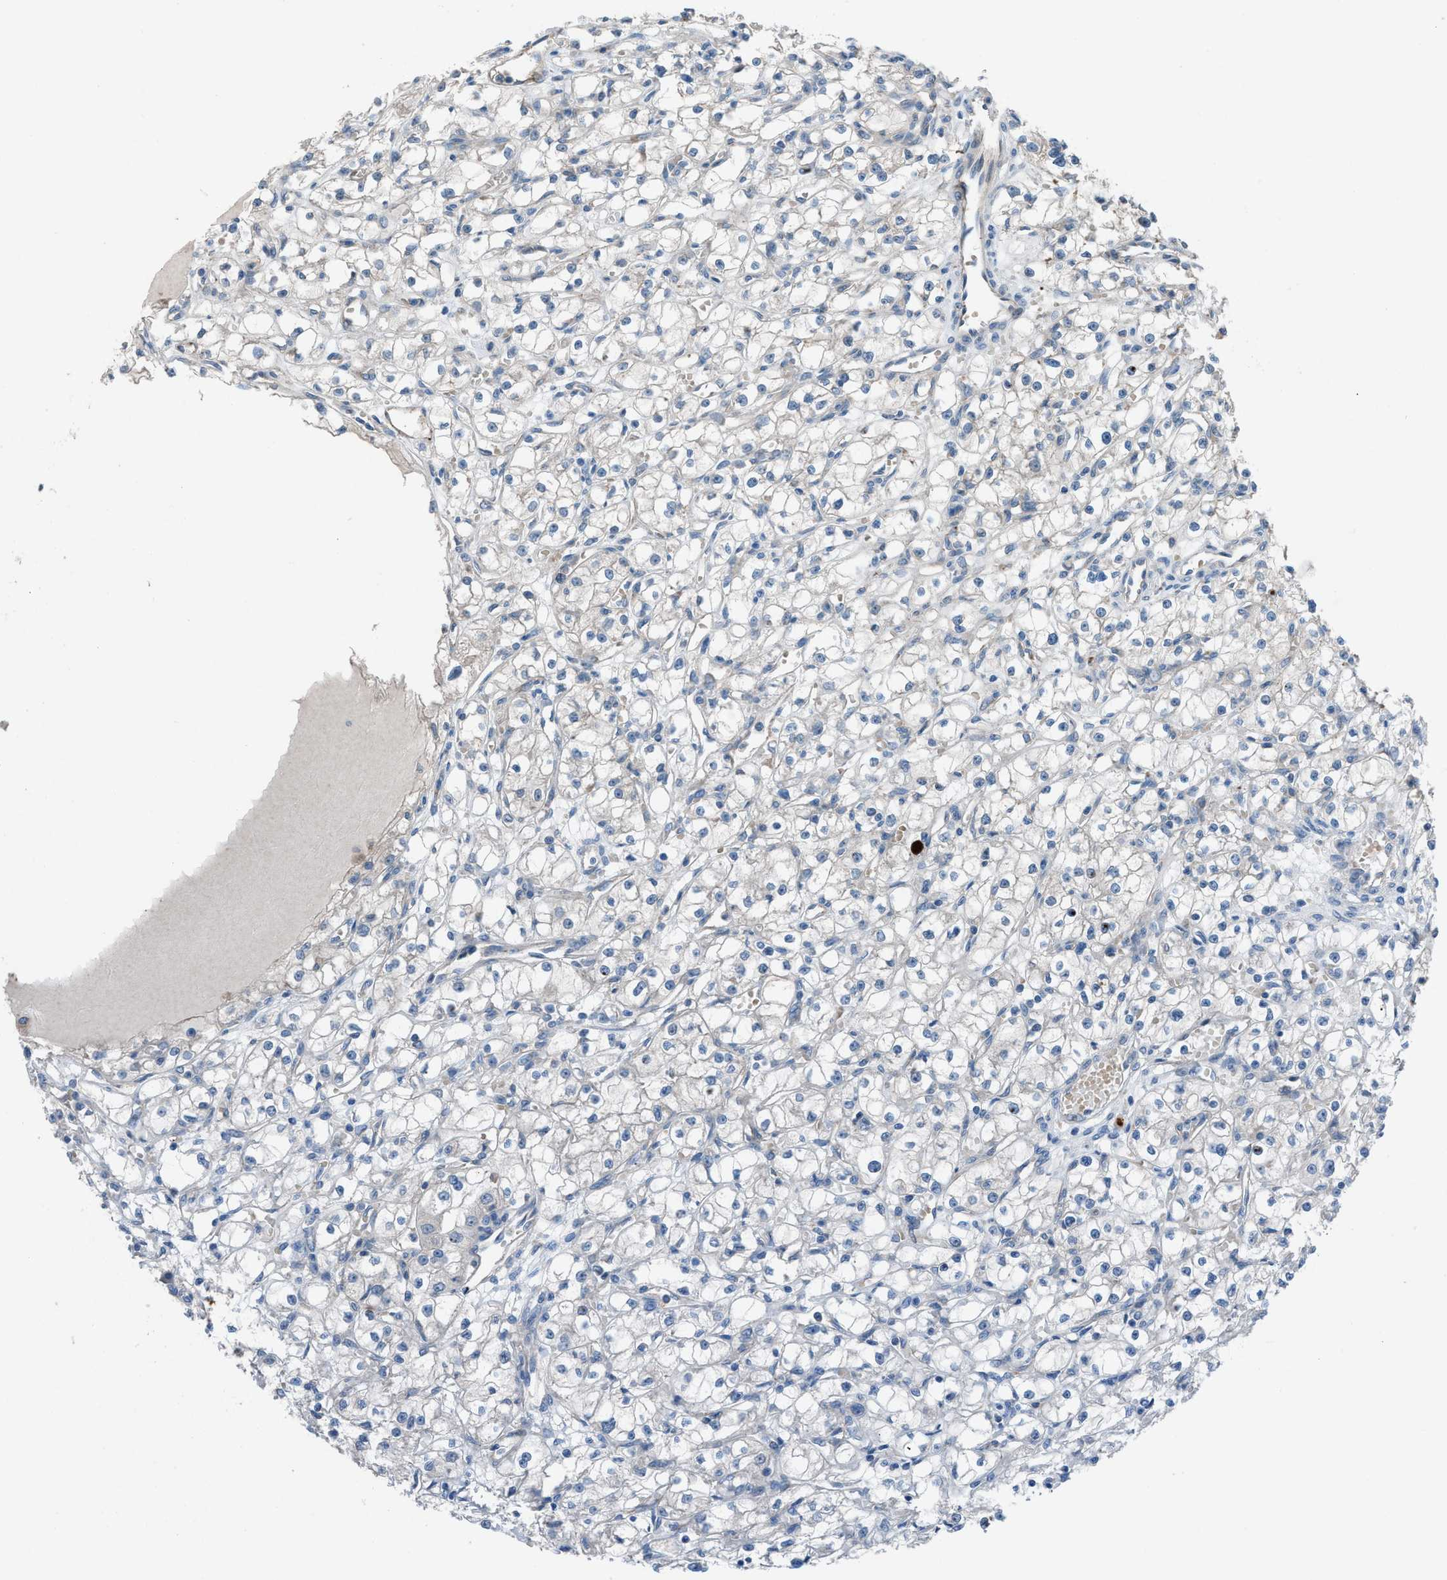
{"staining": {"intensity": "negative", "quantity": "none", "location": "none"}, "tissue": "renal cancer", "cell_type": "Tumor cells", "image_type": "cancer", "snomed": [{"axis": "morphology", "description": "Adenocarcinoma, NOS"}, {"axis": "topography", "description": "Kidney"}], "caption": "Tumor cells show no significant expression in adenocarcinoma (renal). (Brightfield microscopy of DAB immunohistochemistry at high magnification).", "gene": "HEG1", "patient": {"sex": "male", "age": 56}}